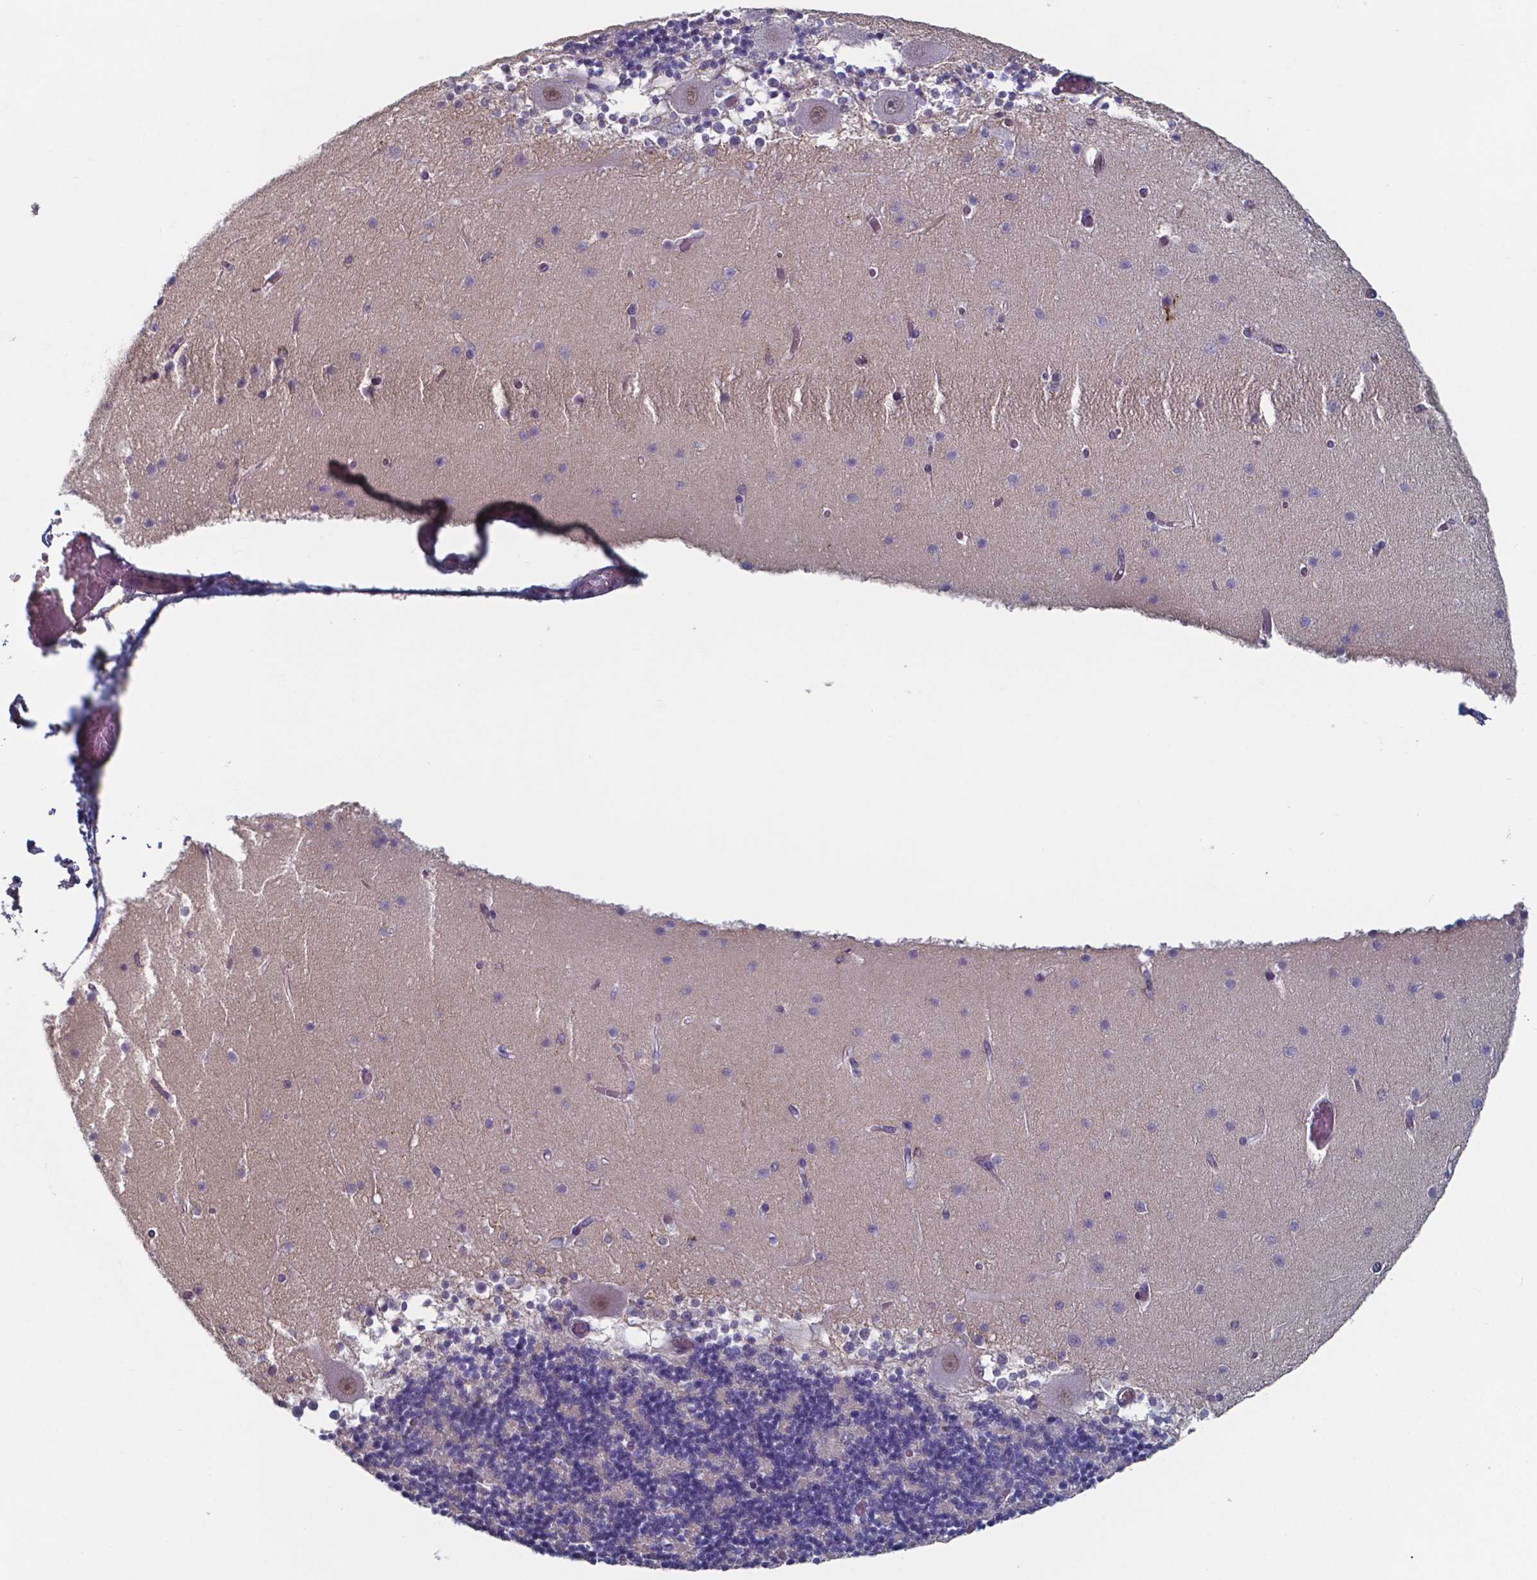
{"staining": {"intensity": "negative", "quantity": "none", "location": "none"}, "tissue": "cerebellum", "cell_type": "Cells in granular layer", "image_type": "normal", "snomed": [{"axis": "morphology", "description": "Normal tissue, NOS"}, {"axis": "topography", "description": "Cerebellum"}], "caption": "IHC image of benign cerebellum: cerebellum stained with DAB demonstrates no significant protein staining in cells in granular layer. (Brightfield microscopy of DAB immunohistochemistry (IHC) at high magnification).", "gene": "BTBD17", "patient": {"sex": "female", "age": 28}}